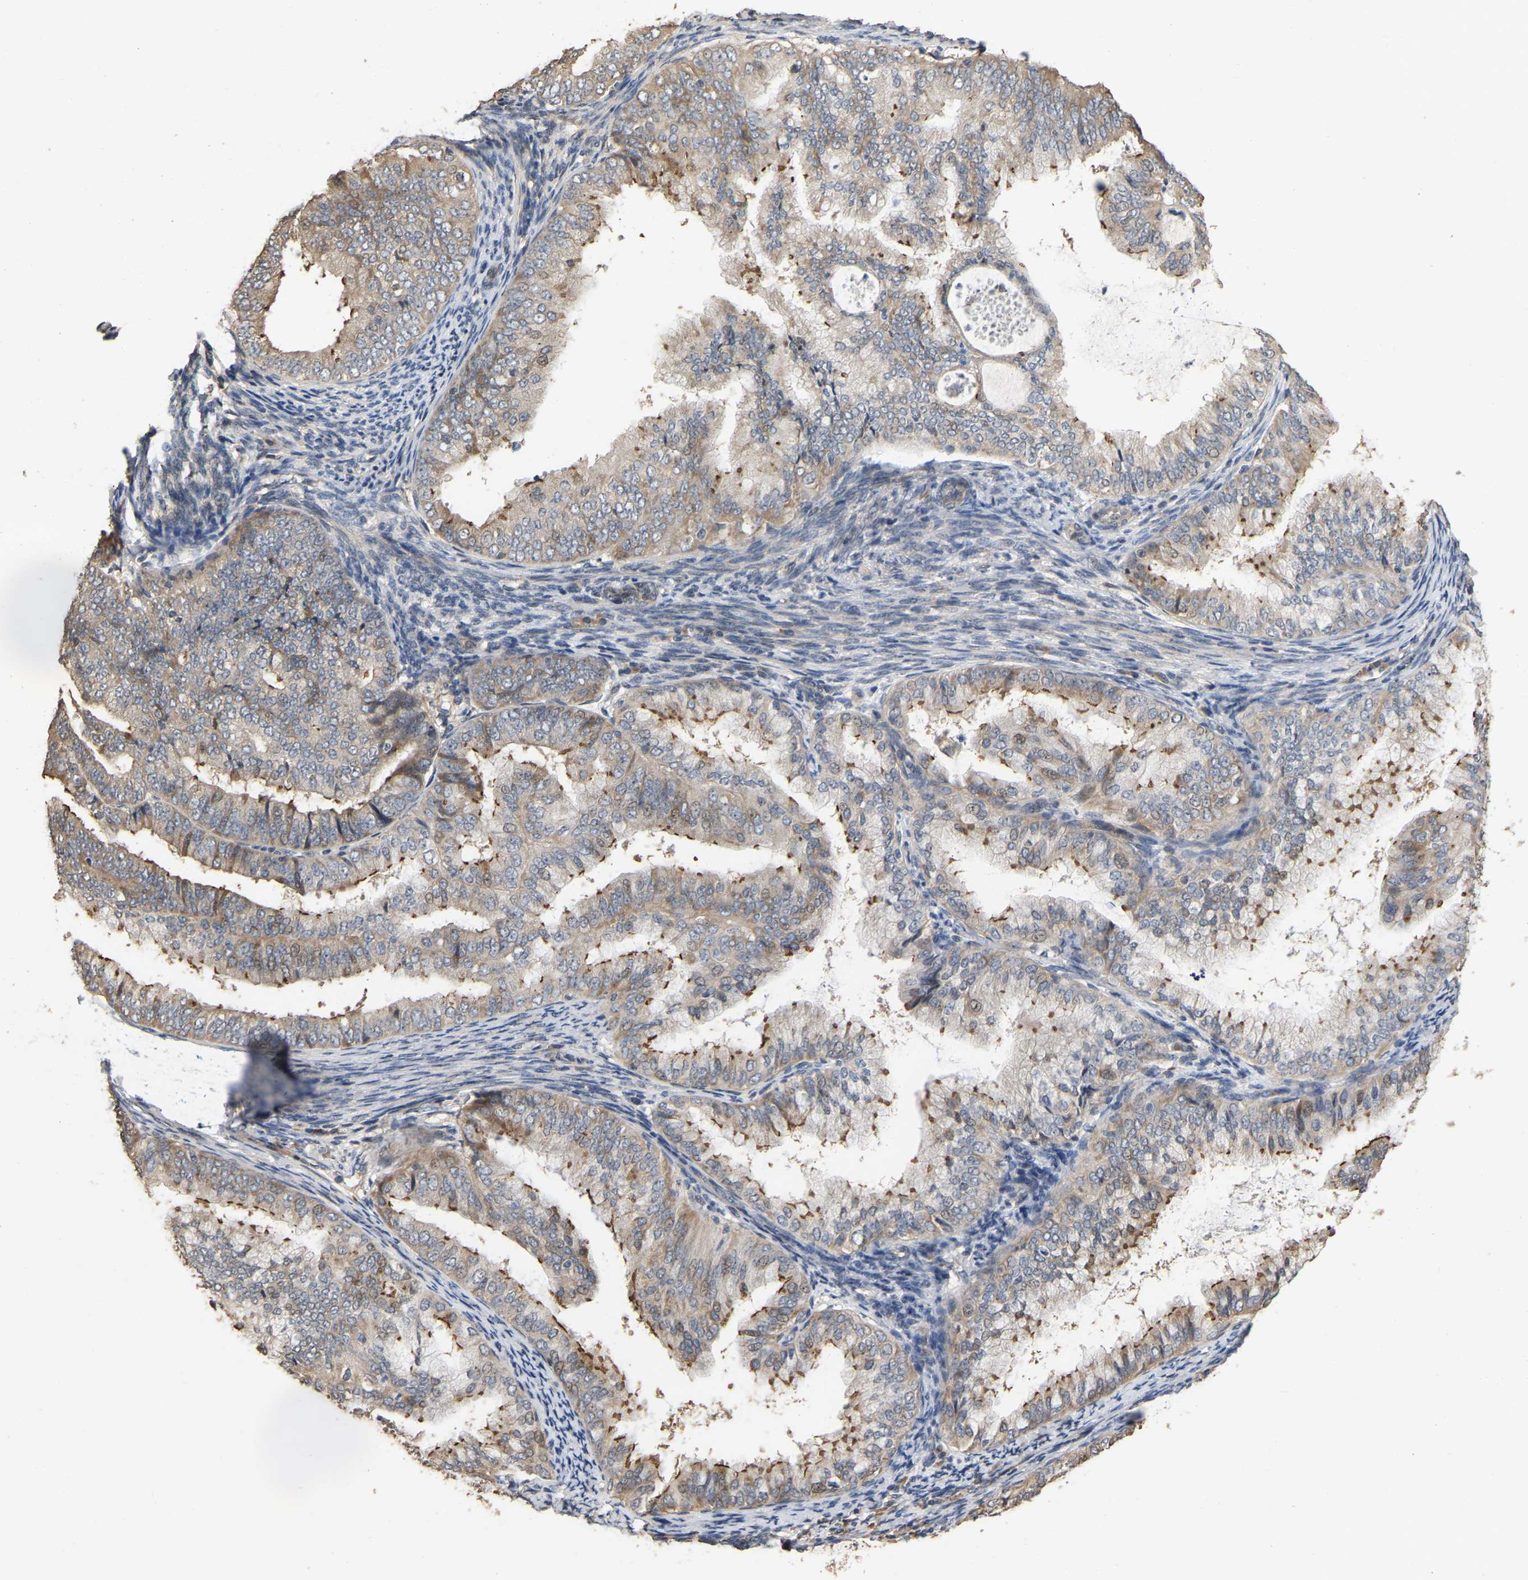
{"staining": {"intensity": "strong", "quantity": ">75%", "location": "cytoplasmic/membranous,nuclear"}, "tissue": "endometrial cancer", "cell_type": "Tumor cells", "image_type": "cancer", "snomed": [{"axis": "morphology", "description": "Adenocarcinoma, NOS"}, {"axis": "topography", "description": "Endometrium"}], "caption": "A high-resolution micrograph shows immunohistochemistry (IHC) staining of endometrial cancer, which displays strong cytoplasmic/membranous and nuclear staining in approximately >75% of tumor cells.", "gene": "NCS1", "patient": {"sex": "female", "age": 63}}